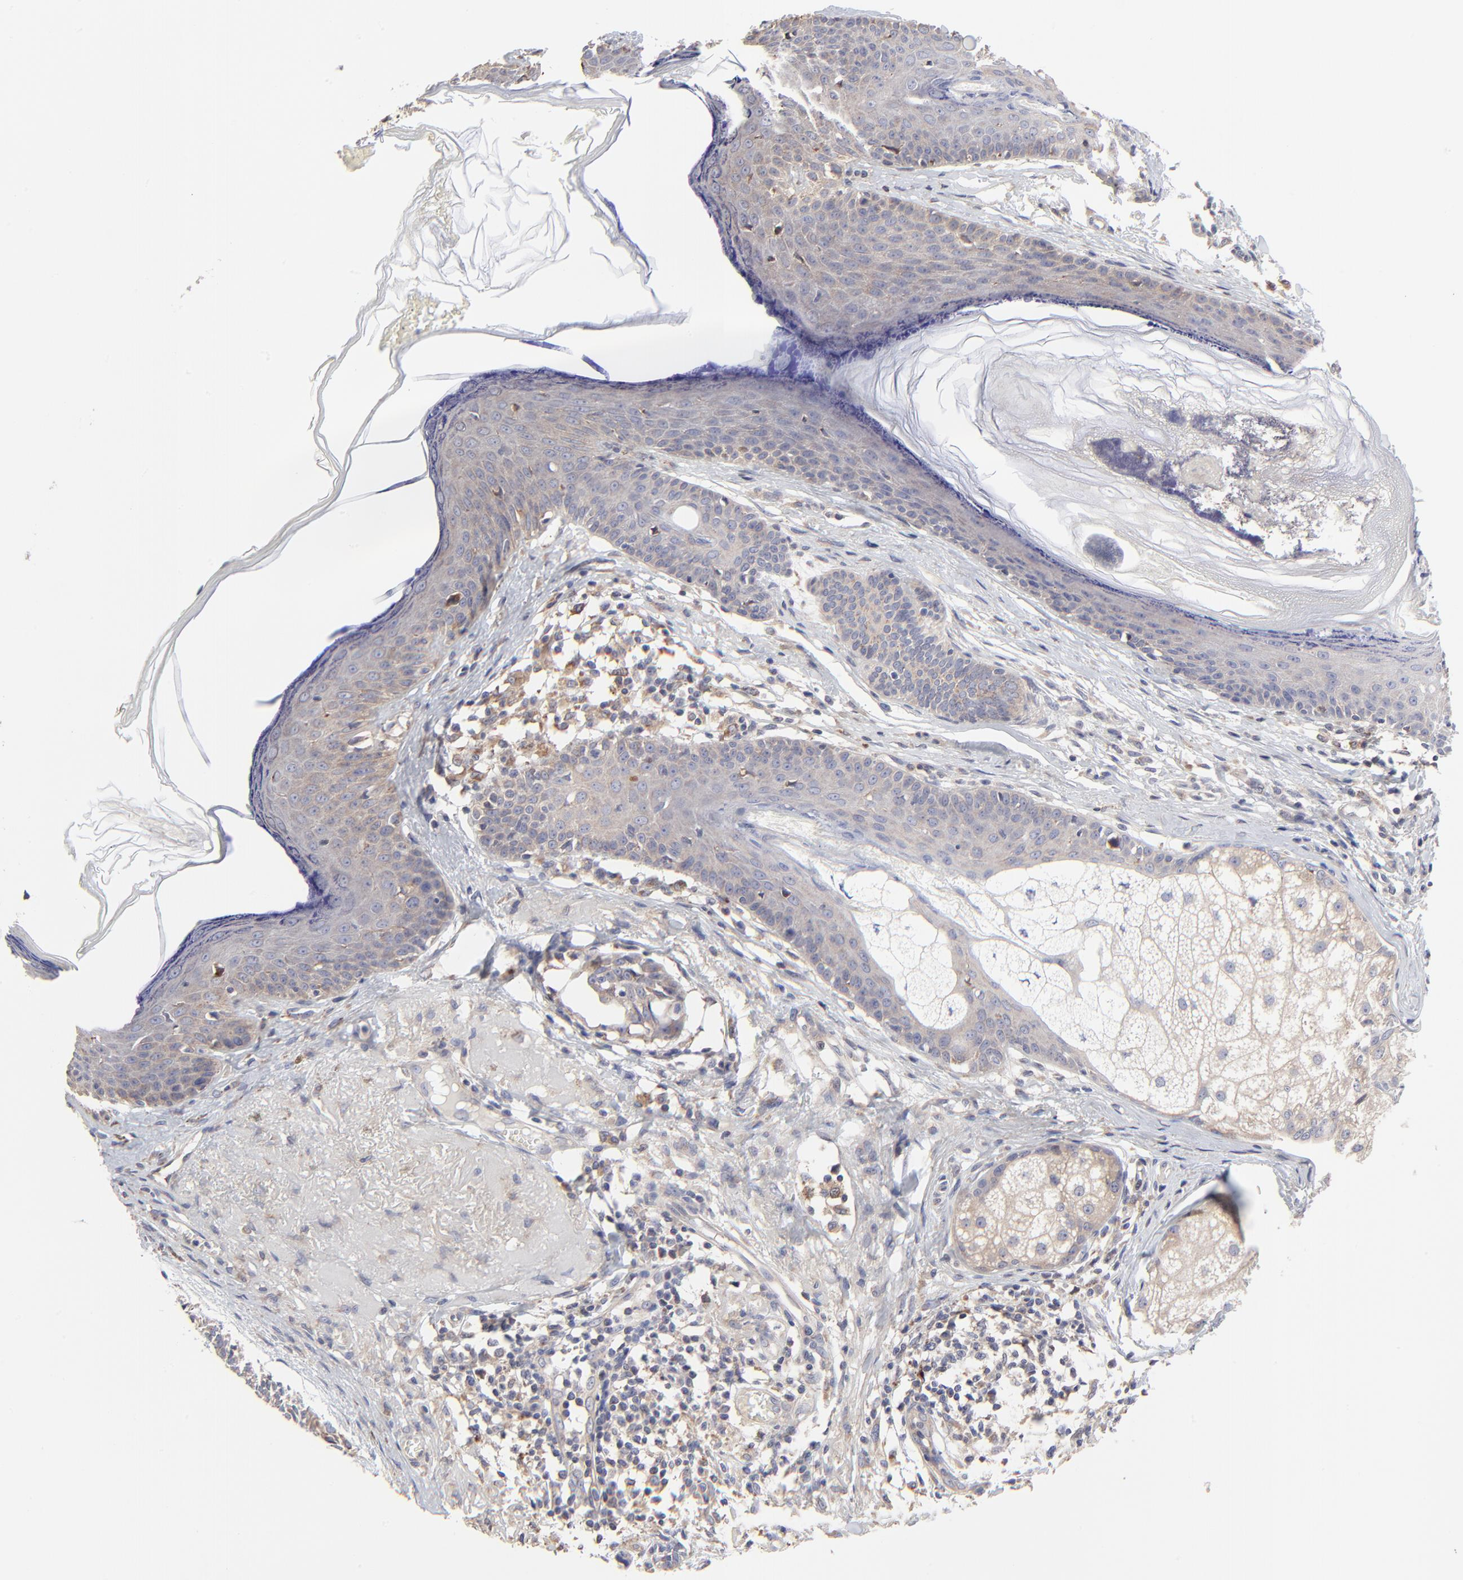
{"staining": {"intensity": "weak", "quantity": "25%-75%", "location": "cytoplasmic/membranous"}, "tissue": "skin cancer", "cell_type": "Tumor cells", "image_type": "cancer", "snomed": [{"axis": "morphology", "description": "Basal cell carcinoma"}, {"axis": "topography", "description": "Skin"}], "caption": "Skin cancer (basal cell carcinoma) stained for a protein reveals weak cytoplasmic/membranous positivity in tumor cells.", "gene": "ELP2", "patient": {"sex": "male", "age": 63}}